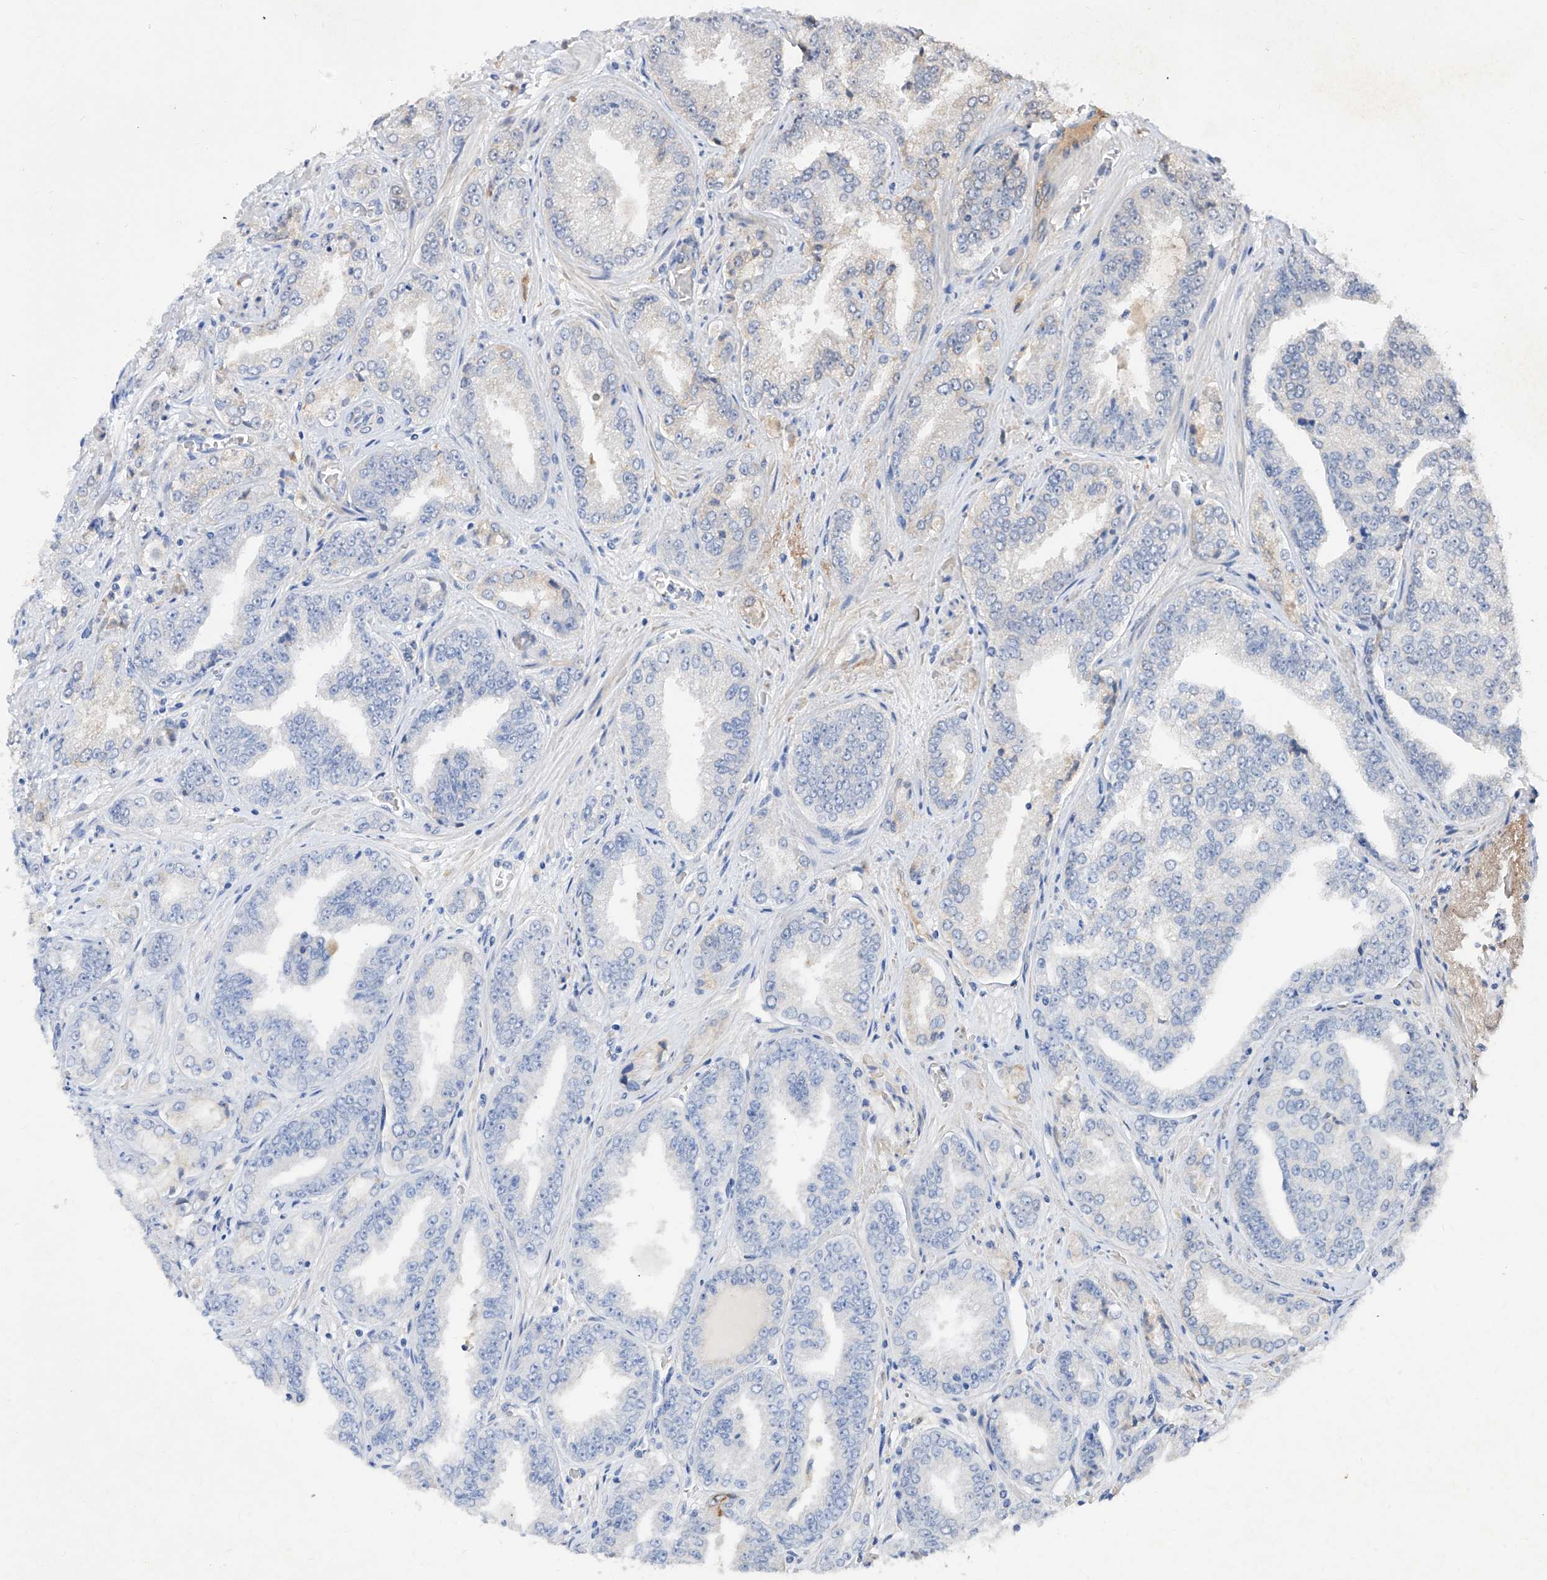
{"staining": {"intensity": "negative", "quantity": "none", "location": "none"}, "tissue": "prostate cancer", "cell_type": "Tumor cells", "image_type": "cancer", "snomed": [{"axis": "morphology", "description": "Adenocarcinoma, High grade"}, {"axis": "topography", "description": "Prostate"}], "caption": "An immunohistochemistry image of prostate cancer is shown. There is no staining in tumor cells of prostate cancer.", "gene": "C4A", "patient": {"sex": "male", "age": 71}}